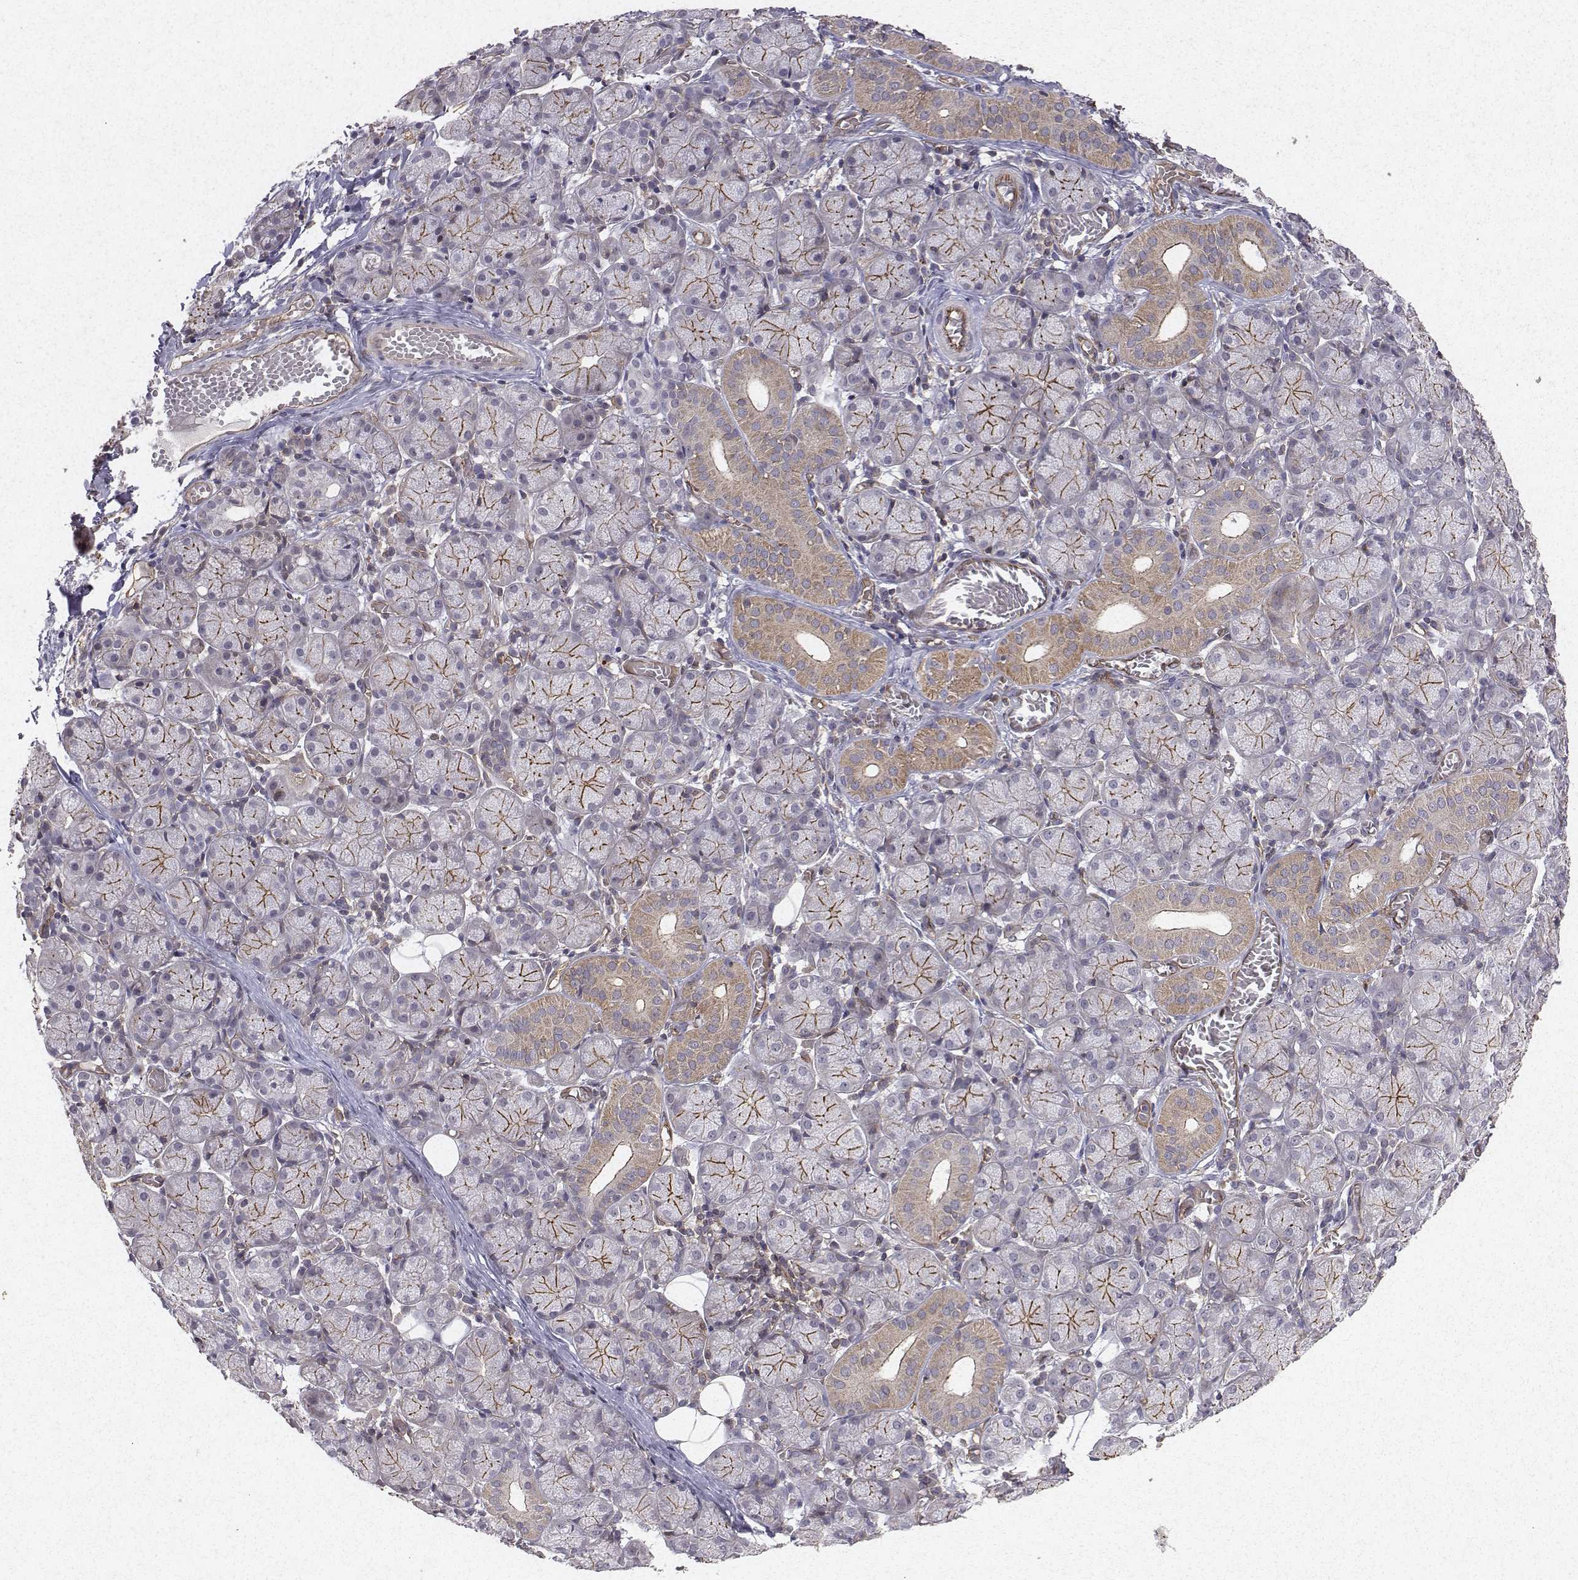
{"staining": {"intensity": "moderate", "quantity": "25%-75%", "location": "cytoplasmic/membranous"}, "tissue": "salivary gland", "cell_type": "Glandular cells", "image_type": "normal", "snomed": [{"axis": "morphology", "description": "Normal tissue, NOS"}, {"axis": "topography", "description": "Salivary gland"}, {"axis": "topography", "description": "Peripheral nerve tissue"}], "caption": "Immunohistochemical staining of benign human salivary gland exhibits moderate cytoplasmic/membranous protein staining in approximately 25%-75% of glandular cells.", "gene": "PTPRG", "patient": {"sex": "female", "age": 24}}